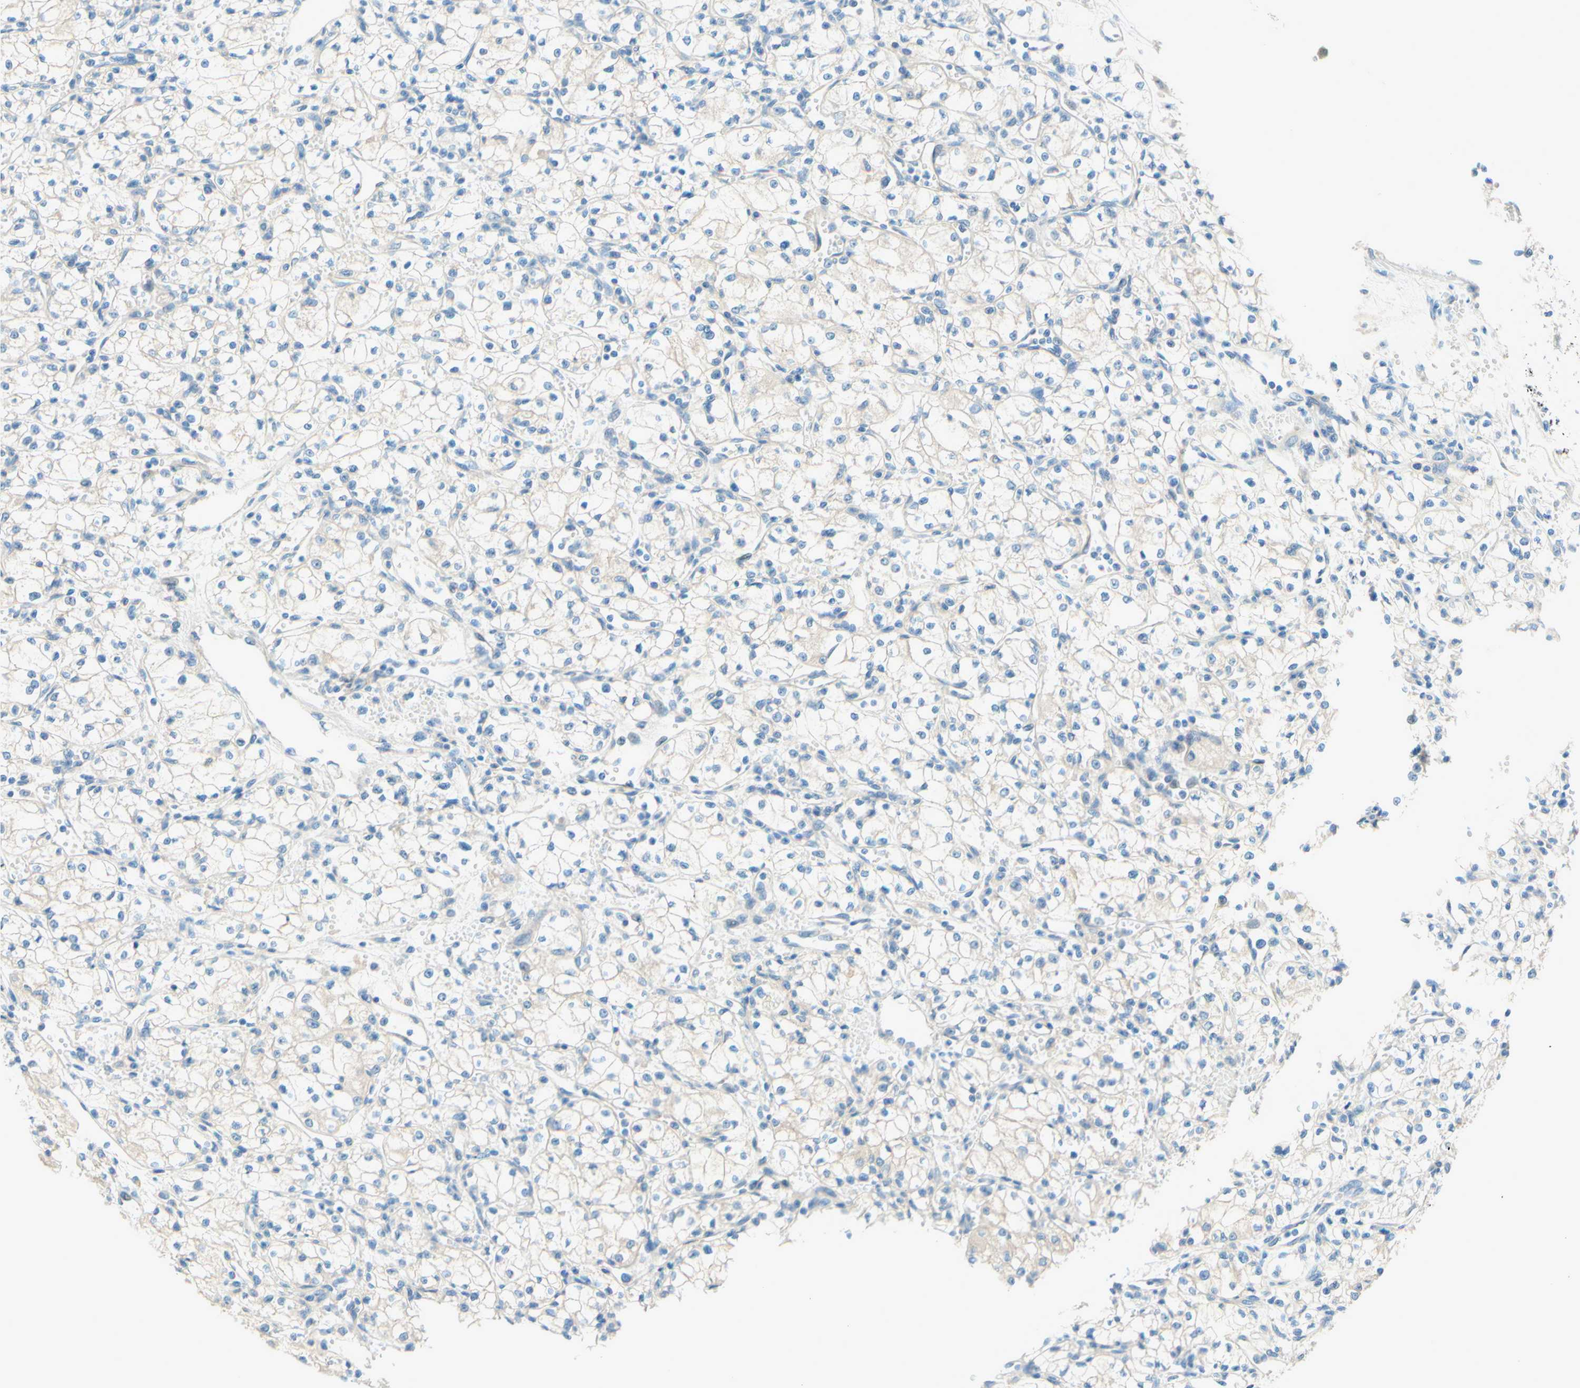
{"staining": {"intensity": "negative", "quantity": "none", "location": "none"}, "tissue": "renal cancer", "cell_type": "Tumor cells", "image_type": "cancer", "snomed": [{"axis": "morphology", "description": "Normal tissue, NOS"}, {"axis": "morphology", "description": "Adenocarcinoma, NOS"}, {"axis": "topography", "description": "Kidney"}], "caption": "High power microscopy image of an IHC photomicrograph of renal cancer (adenocarcinoma), revealing no significant positivity in tumor cells. Brightfield microscopy of immunohistochemistry stained with DAB (3,3'-diaminobenzidine) (brown) and hematoxylin (blue), captured at high magnification.", "gene": "PASD1", "patient": {"sex": "male", "age": 59}}